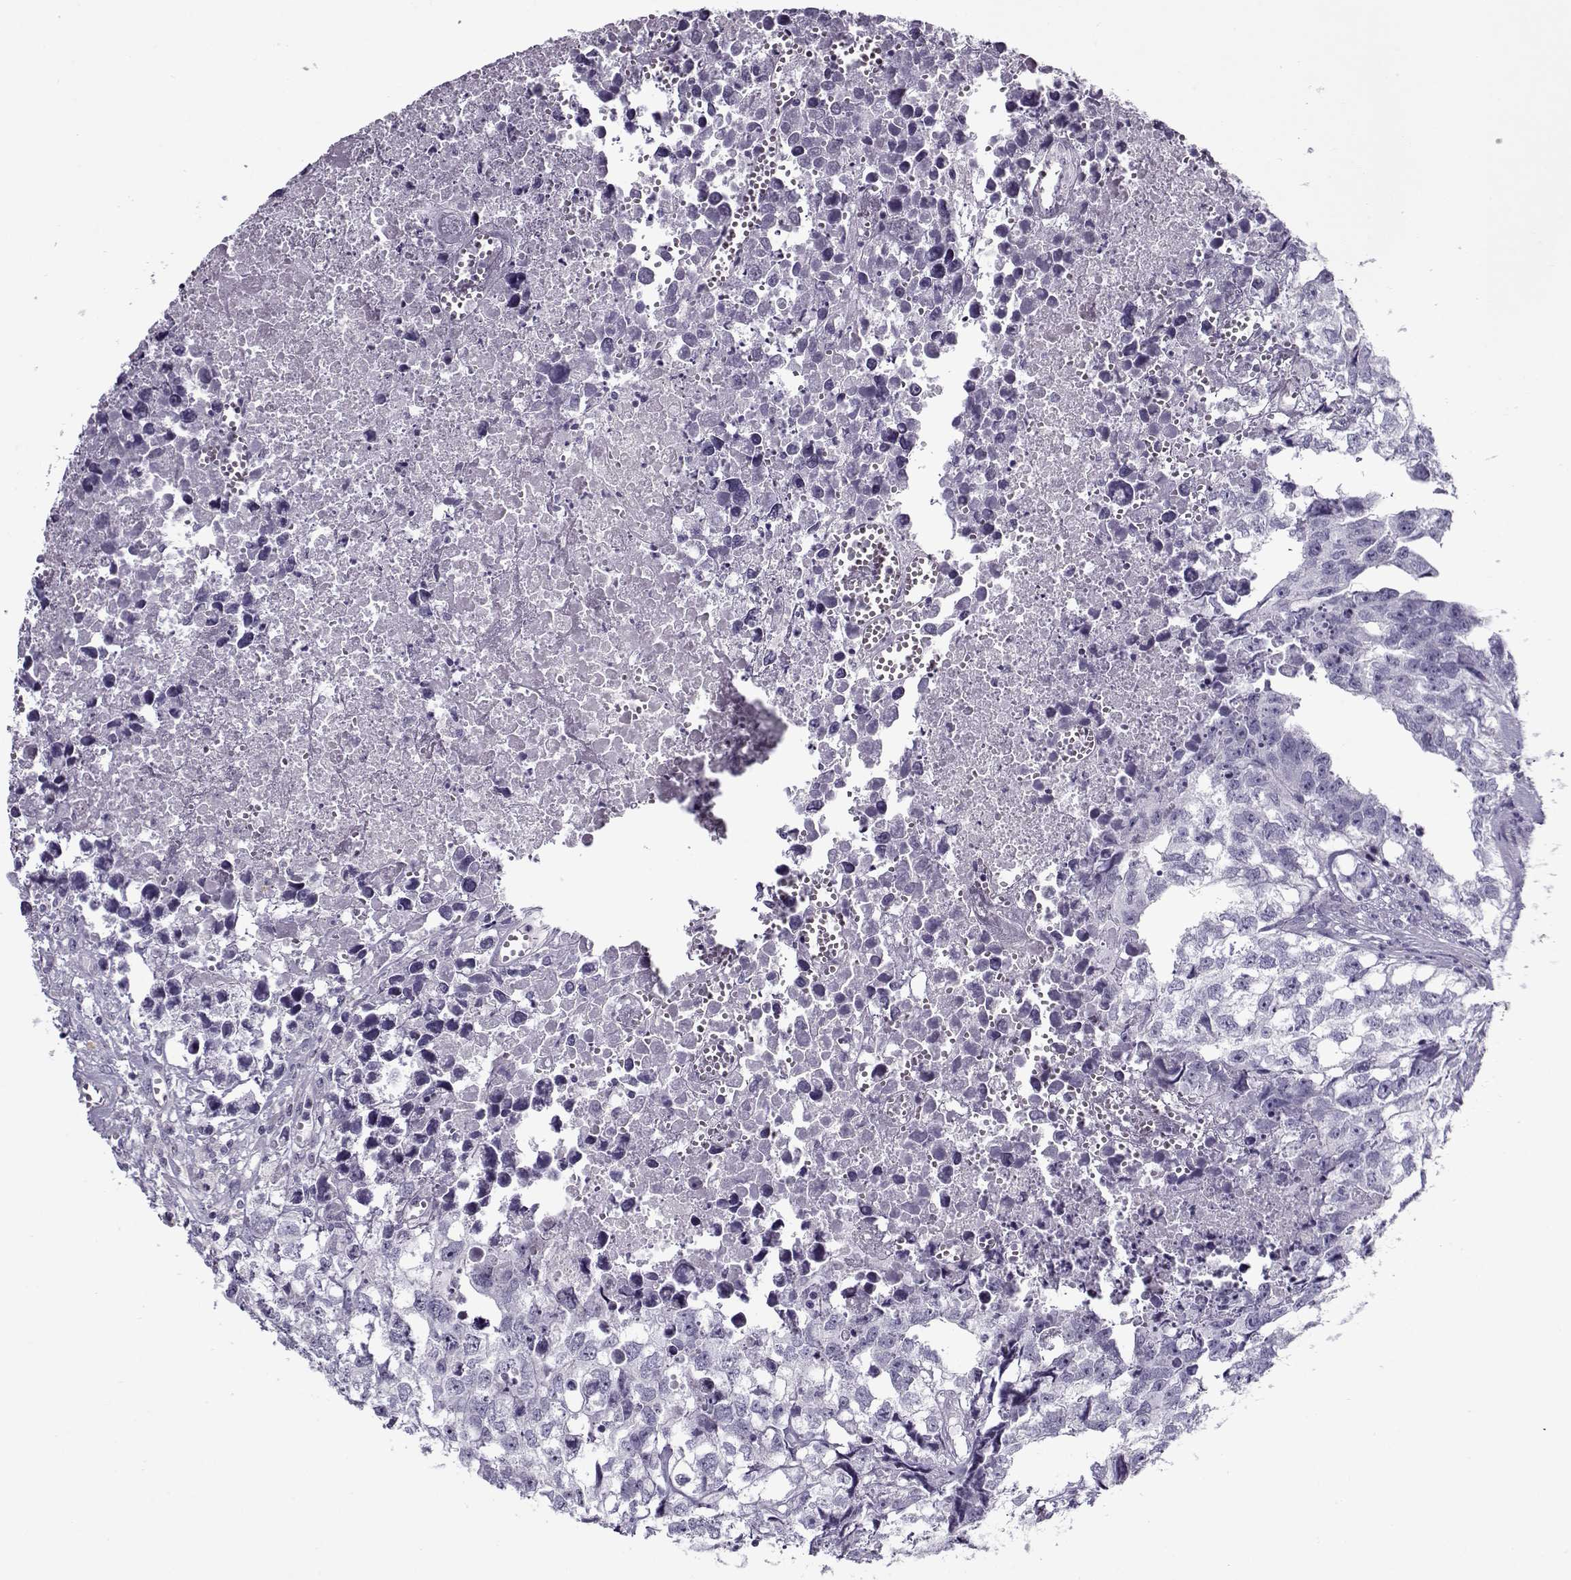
{"staining": {"intensity": "negative", "quantity": "none", "location": "none"}, "tissue": "testis cancer", "cell_type": "Tumor cells", "image_type": "cancer", "snomed": [{"axis": "morphology", "description": "Carcinoma, Embryonal, NOS"}, {"axis": "morphology", "description": "Teratoma, malignant, NOS"}, {"axis": "topography", "description": "Testis"}], "caption": "There is no significant expression in tumor cells of testis cancer.", "gene": "GAGE2A", "patient": {"sex": "male", "age": 44}}